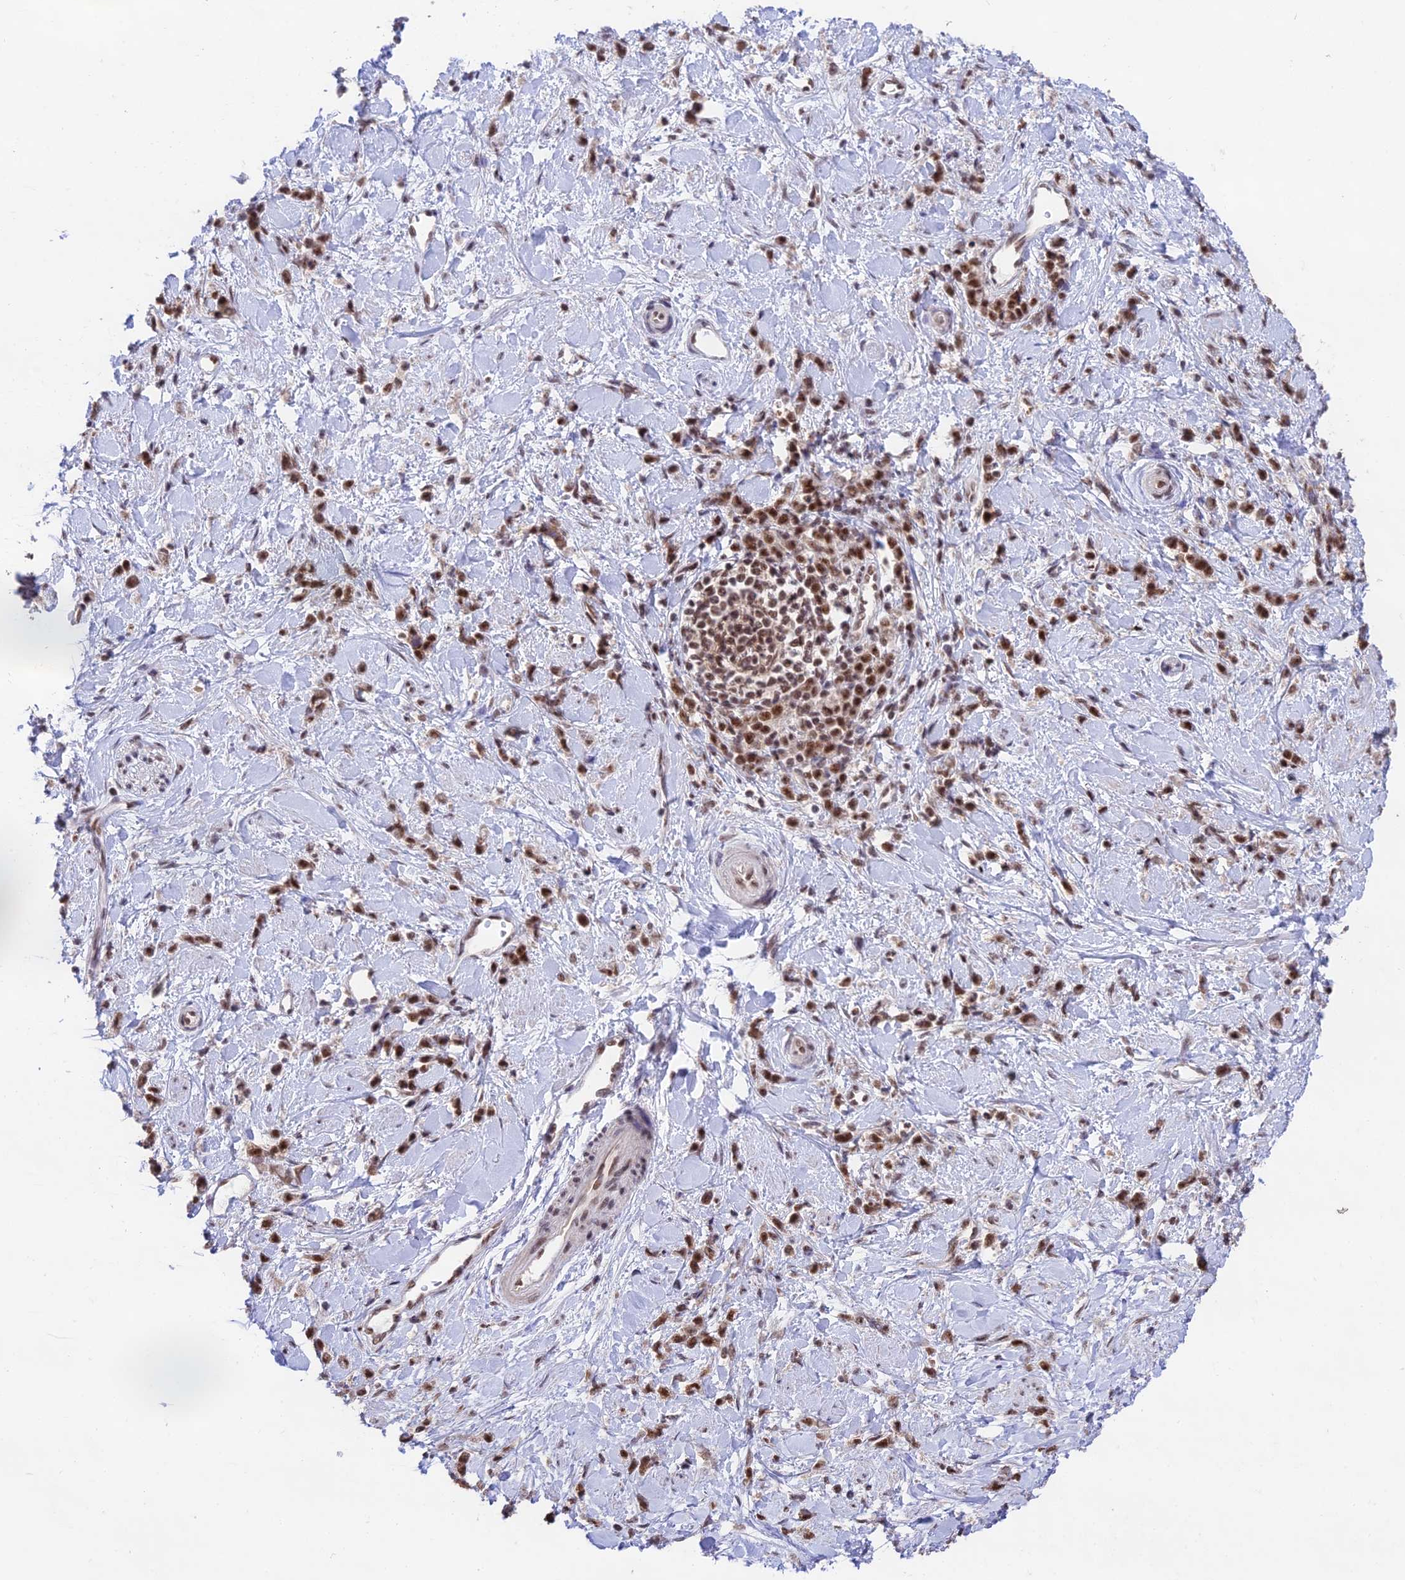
{"staining": {"intensity": "moderate", "quantity": ">75%", "location": "nuclear"}, "tissue": "stomach cancer", "cell_type": "Tumor cells", "image_type": "cancer", "snomed": [{"axis": "morphology", "description": "Adenocarcinoma, NOS"}, {"axis": "topography", "description": "Stomach"}], "caption": "IHC histopathology image of human adenocarcinoma (stomach) stained for a protein (brown), which shows medium levels of moderate nuclear positivity in approximately >75% of tumor cells.", "gene": "THOC7", "patient": {"sex": "female", "age": 60}}